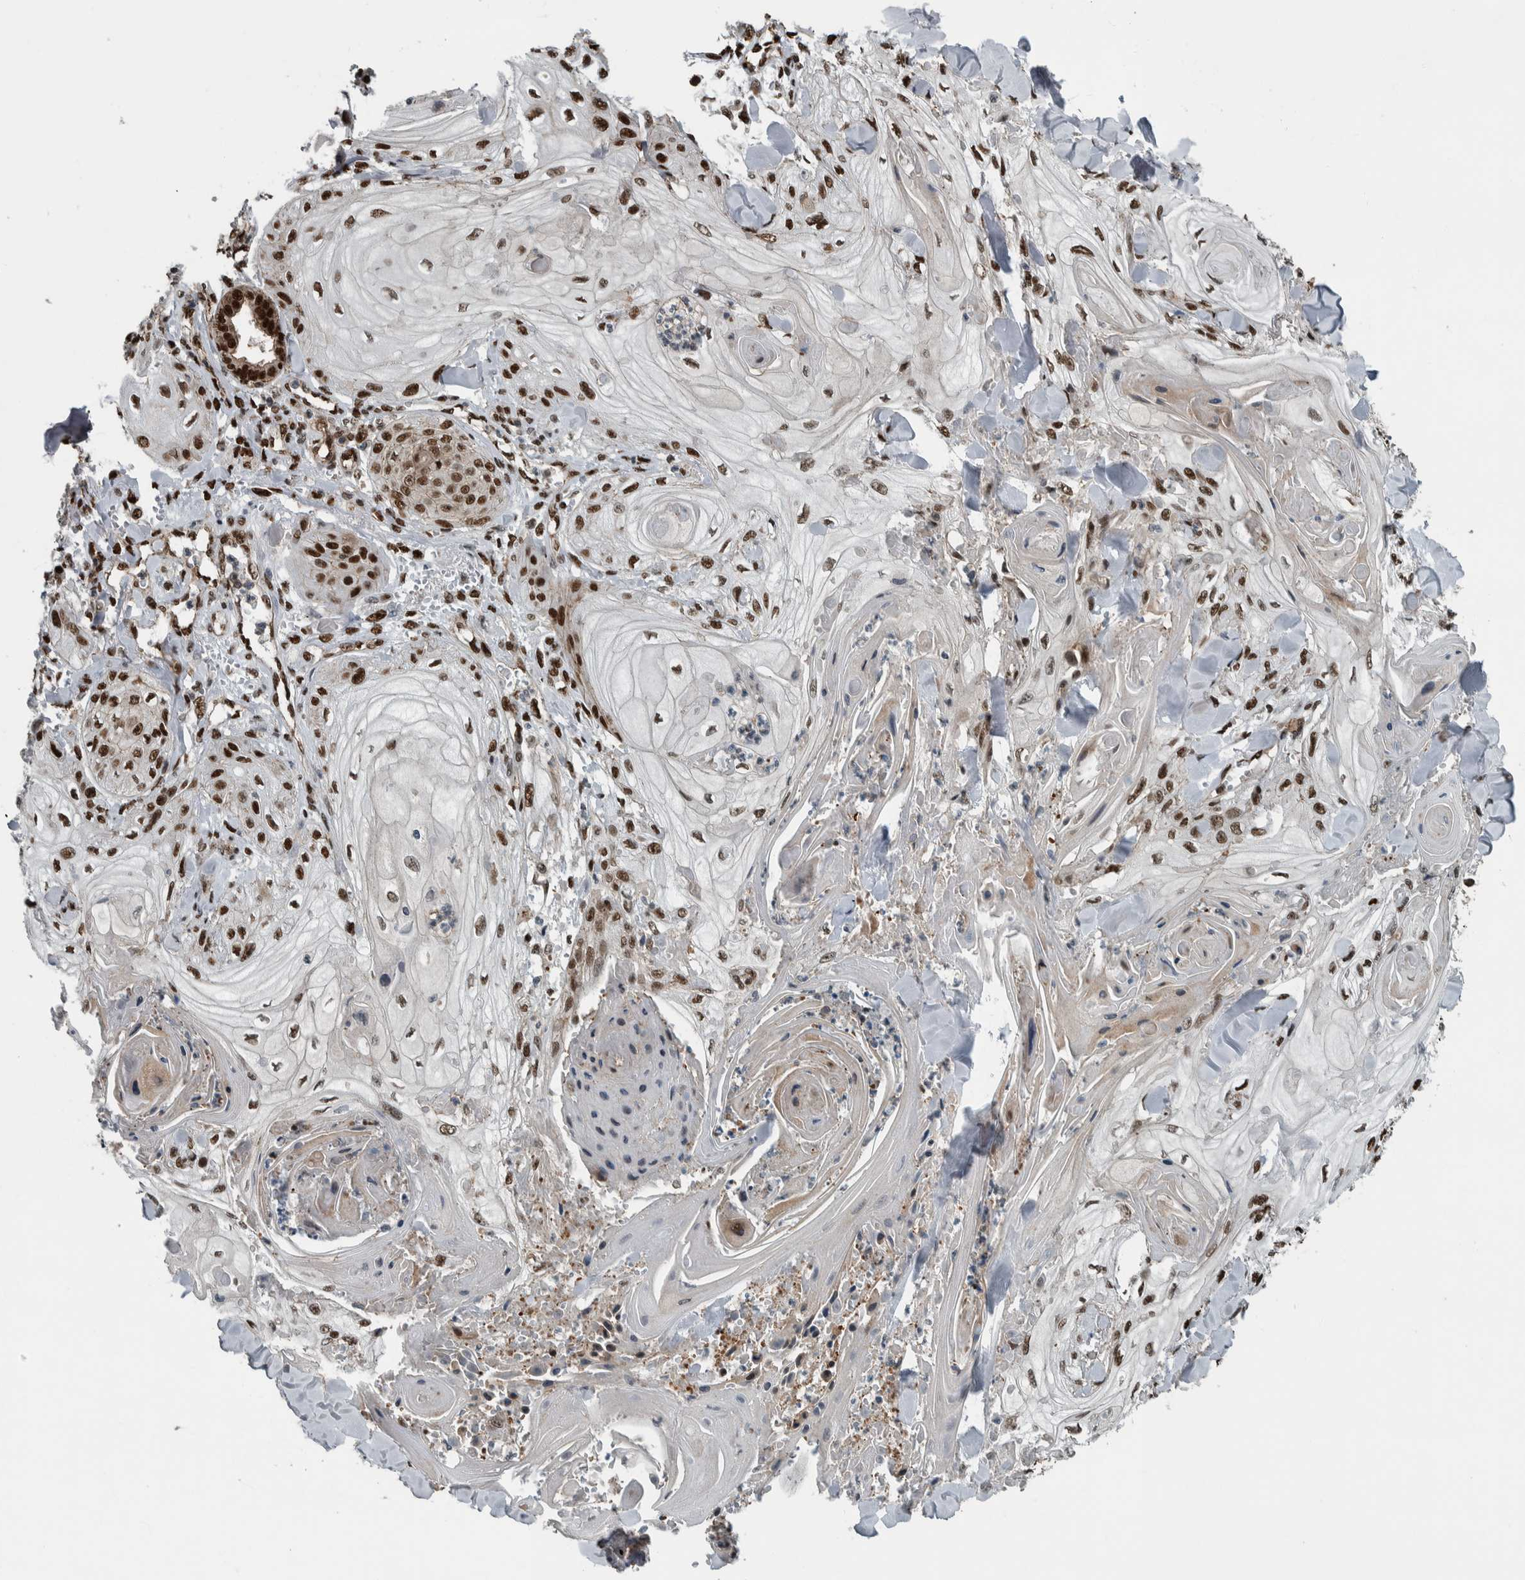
{"staining": {"intensity": "strong", "quantity": ">75%", "location": "nuclear"}, "tissue": "skin cancer", "cell_type": "Tumor cells", "image_type": "cancer", "snomed": [{"axis": "morphology", "description": "Squamous cell carcinoma, NOS"}, {"axis": "topography", "description": "Skin"}], "caption": "Immunohistochemistry (IHC) of human skin squamous cell carcinoma shows high levels of strong nuclear expression in approximately >75% of tumor cells.", "gene": "FAM135B", "patient": {"sex": "male", "age": 74}}